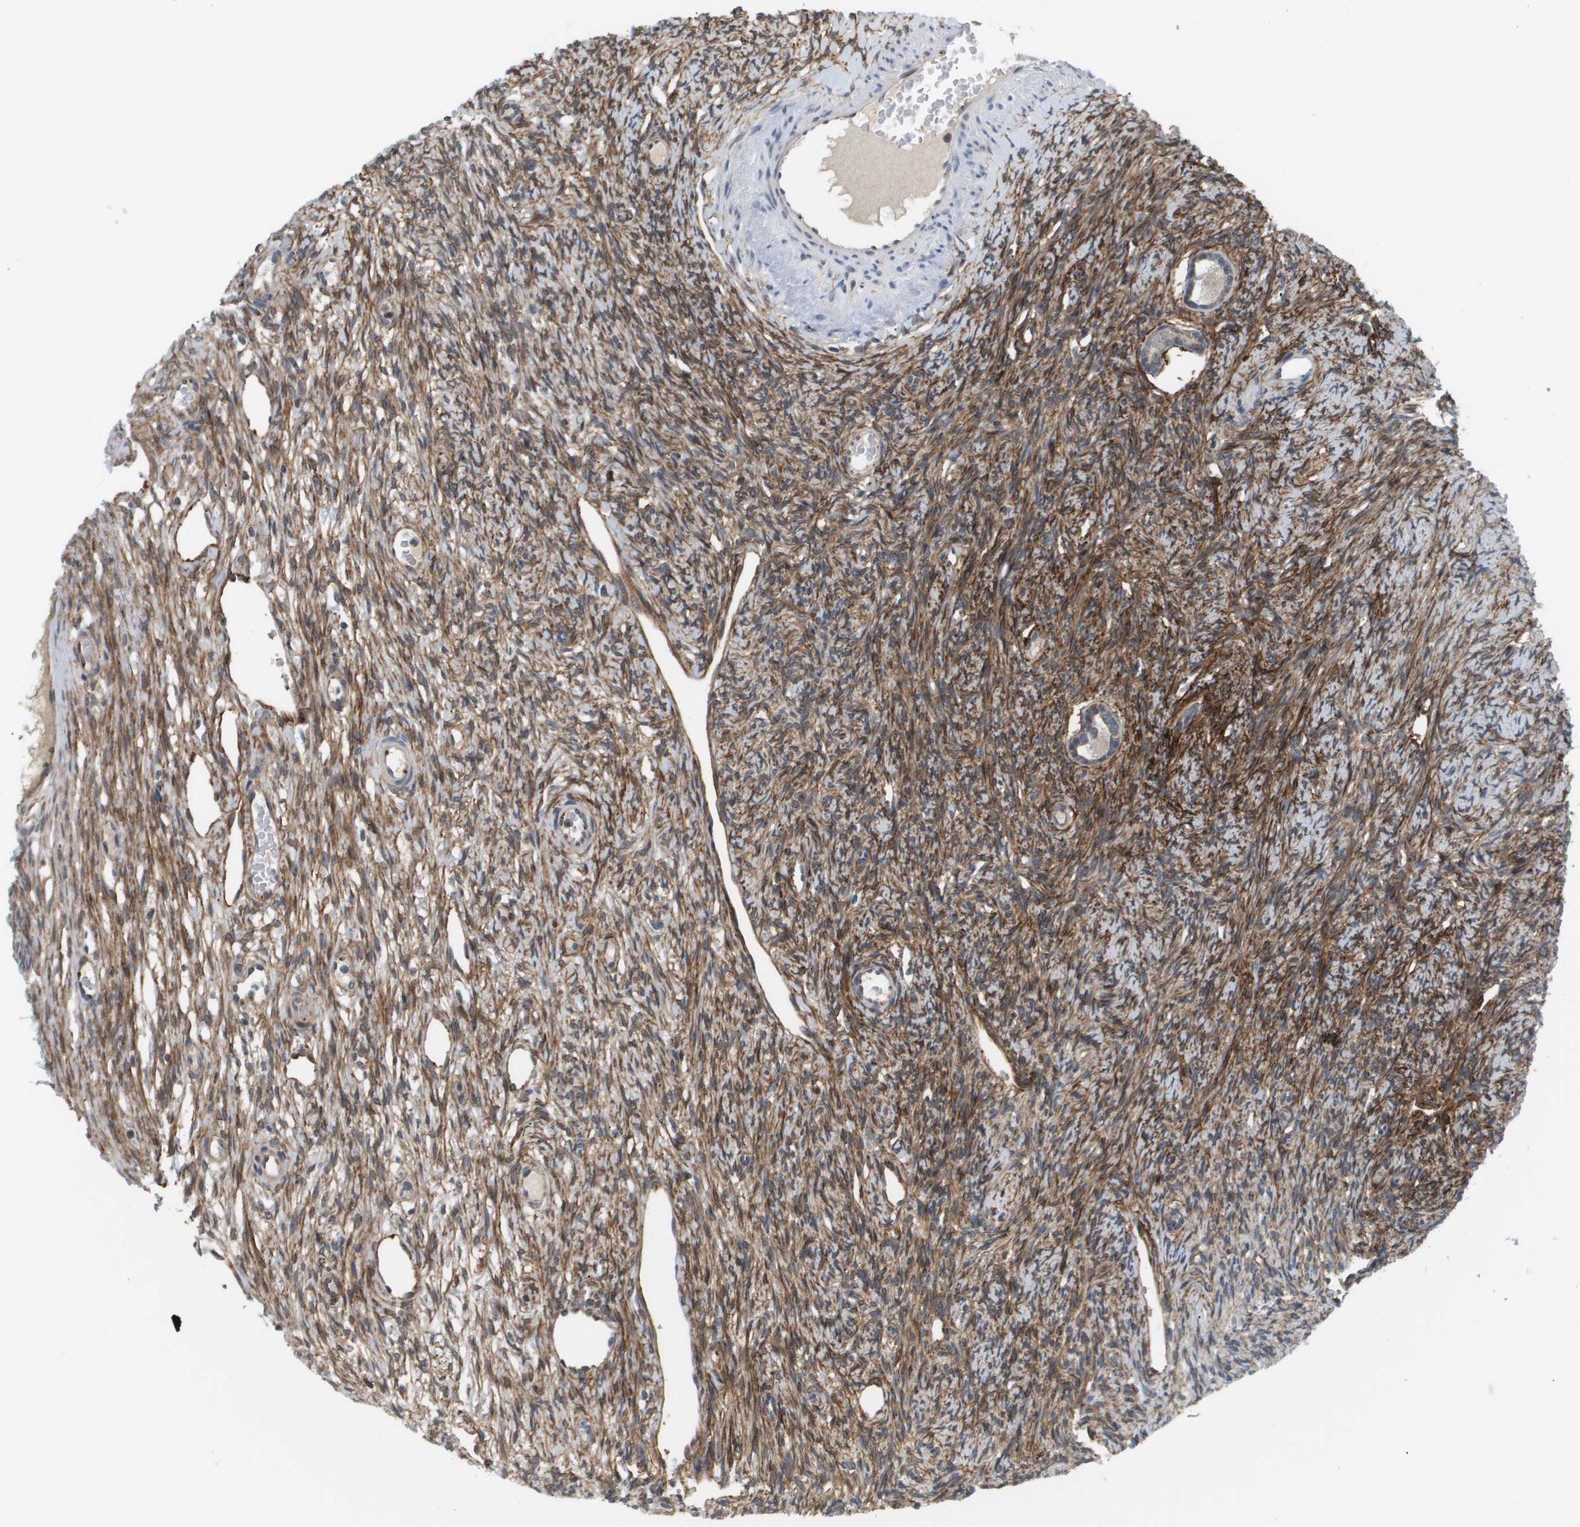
{"staining": {"intensity": "weak", "quantity": ">75%", "location": "cytoplasmic/membranous"}, "tissue": "ovary", "cell_type": "Follicle cells", "image_type": "normal", "snomed": [{"axis": "morphology", "description": "Normal tissue, NOS"}, {"axis": "topography", "description": "Ovary"}], "caption": "About >75% of follicle cells in unremarkable ovary exhibit weak cytoplasmic/membranous protein expression as visualized by brown immunohistochemical staining.", "gene": "OTUD5", "patient": {"sex": "female", "age": 33}}